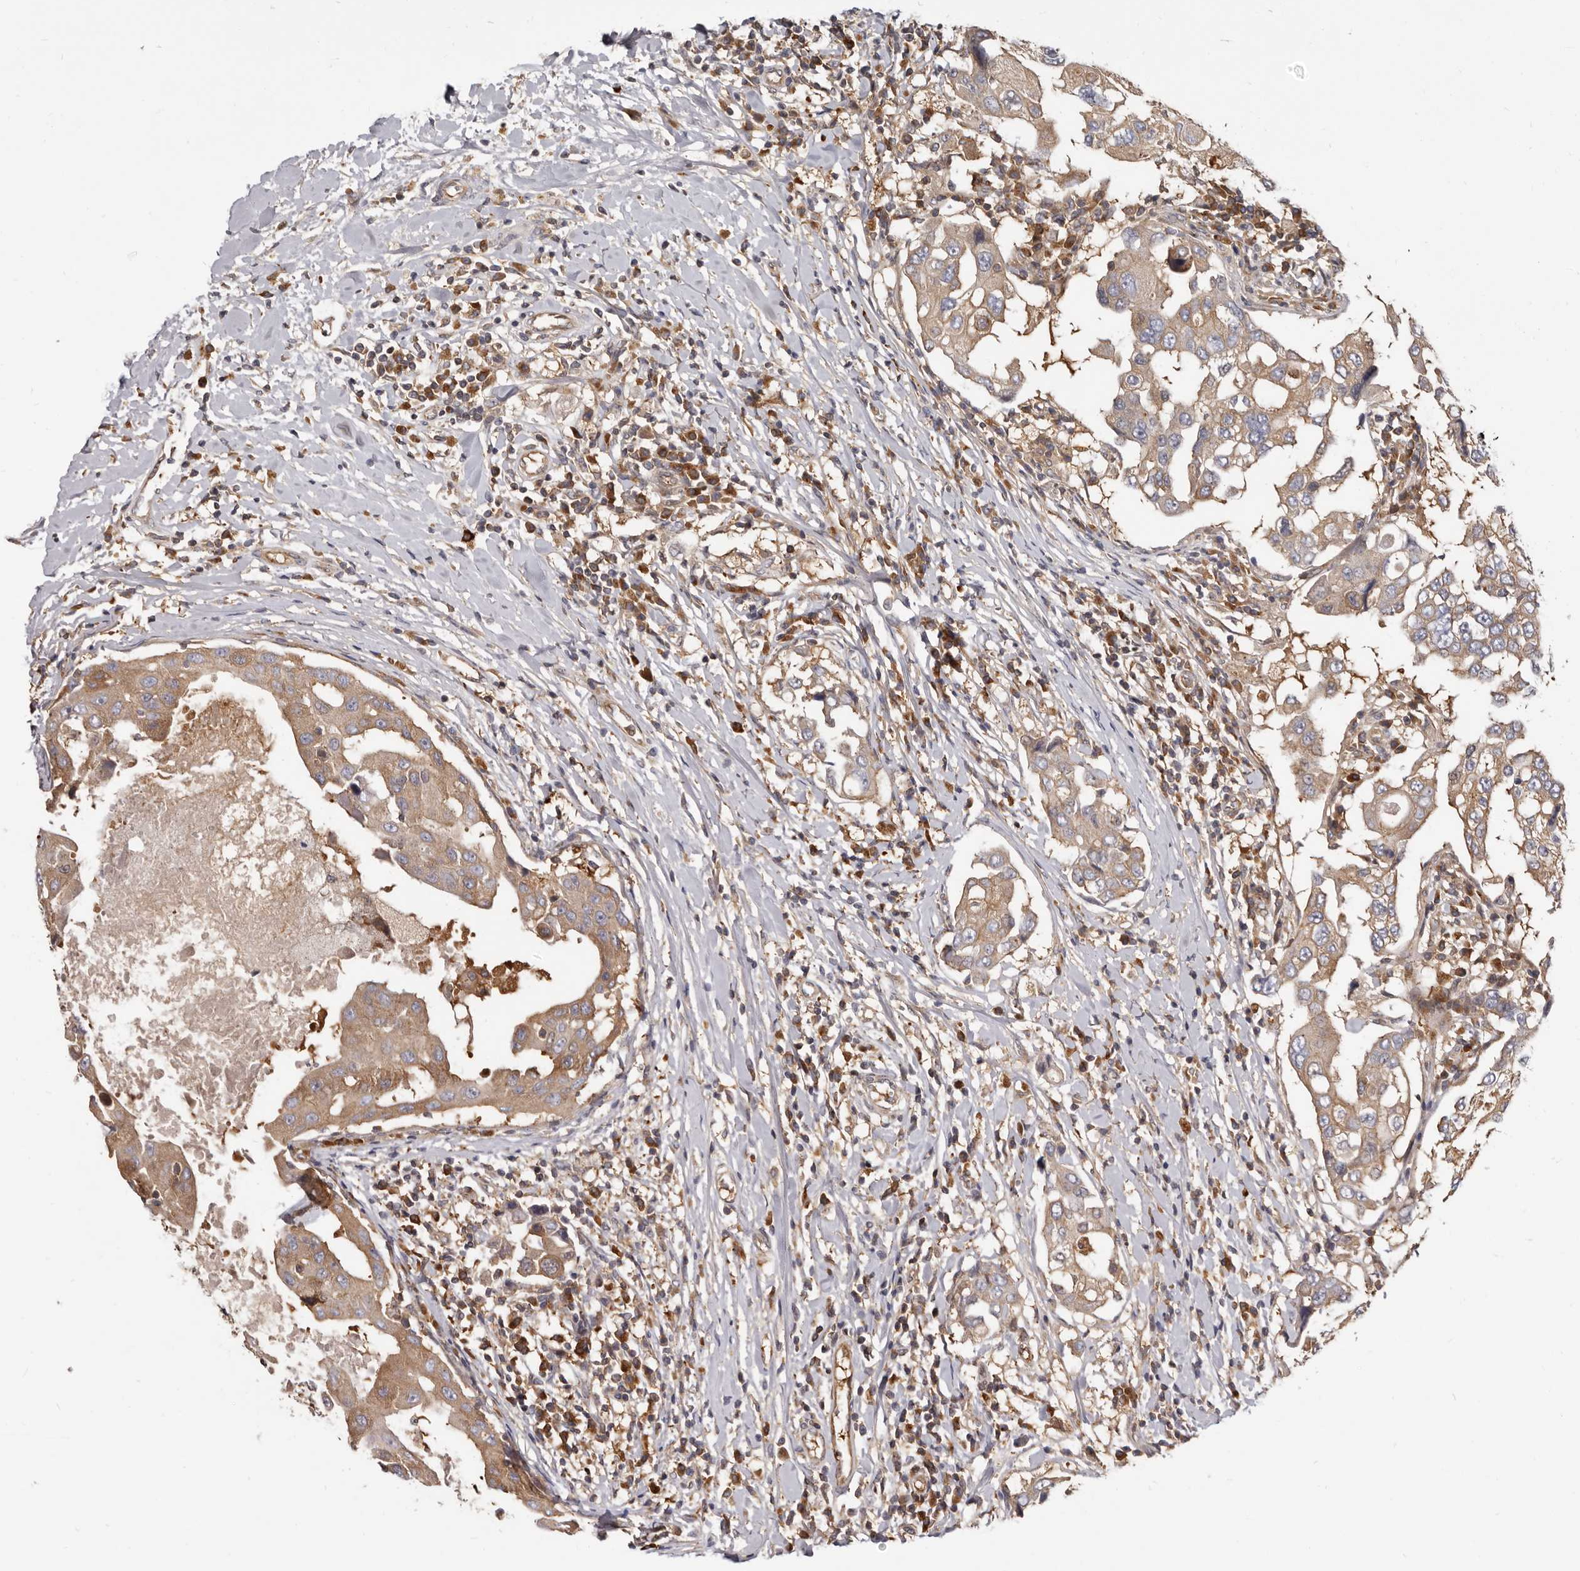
{"staining": {"intensity": "moderate", "quantity": ">75%", "location": "cytoplasmic/membranous"}, "tissue": "breast cancer", "cell_type": "Tumor cells", "image_type": "cancer", "snomed": [{"axis": "morphology", "description": "Duct carcinoma"}, {"axis": "topography", "description": "Breast"}], "caption": "Immunohistochemical staining of human breast intraductal carcinoma demonstrates moderate cytoplasmic/membranous protein staining in approximately >75% of tumor cells. (brown staining indicates protein expression, while blue staining denotes nuclei).", "gene": "ADAMTS20", "patient": {"sex": "female", "age": 27}}